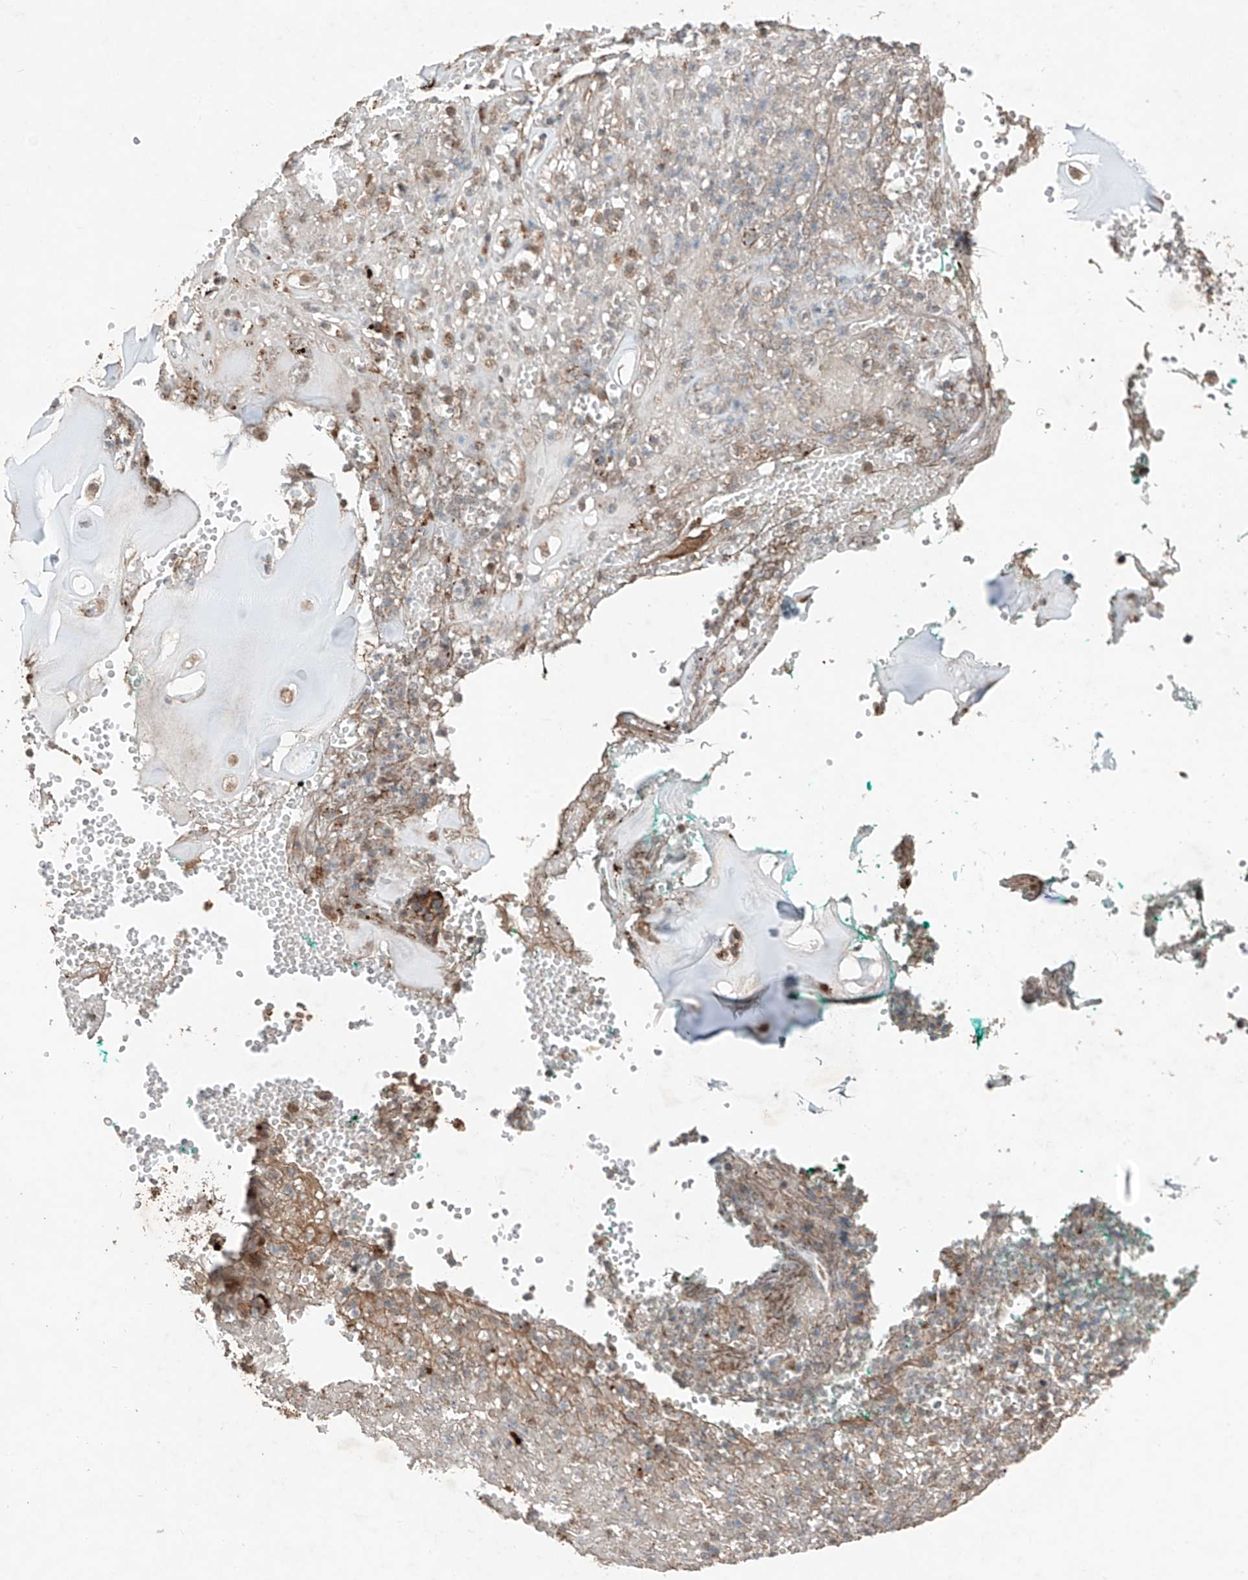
{"staining": {"intensity": "negative", "quantity": "none", "location": "none"}, "tissue": "soft tissue", "cell_type": "Fibroblasts", "image_type": "normal", "snomed": [{"axis": "morphology", "description": "Normal tissue, NOS"}, {"axis": "morphology", "description": "Basal cell carcinoma"}, {"axis": "topography", "description": "Cartilage tissue"}, {"axis": "topography", "description": "Nasopharynx"}, {"axis": "topography", "description": "Oral tissue"}], "caption": "Immunohistochemistry (IHC) photomicrograph of normal soft tissue: human soft tissue stained with DAB shows no significant protein staining in fibroblasts. The staining is performed using DAB brown chromogen with nuclei counter-stained in using hematoxylin.", "gene": "ZNF620", "patient": {"sex": "female", "age": 77}}